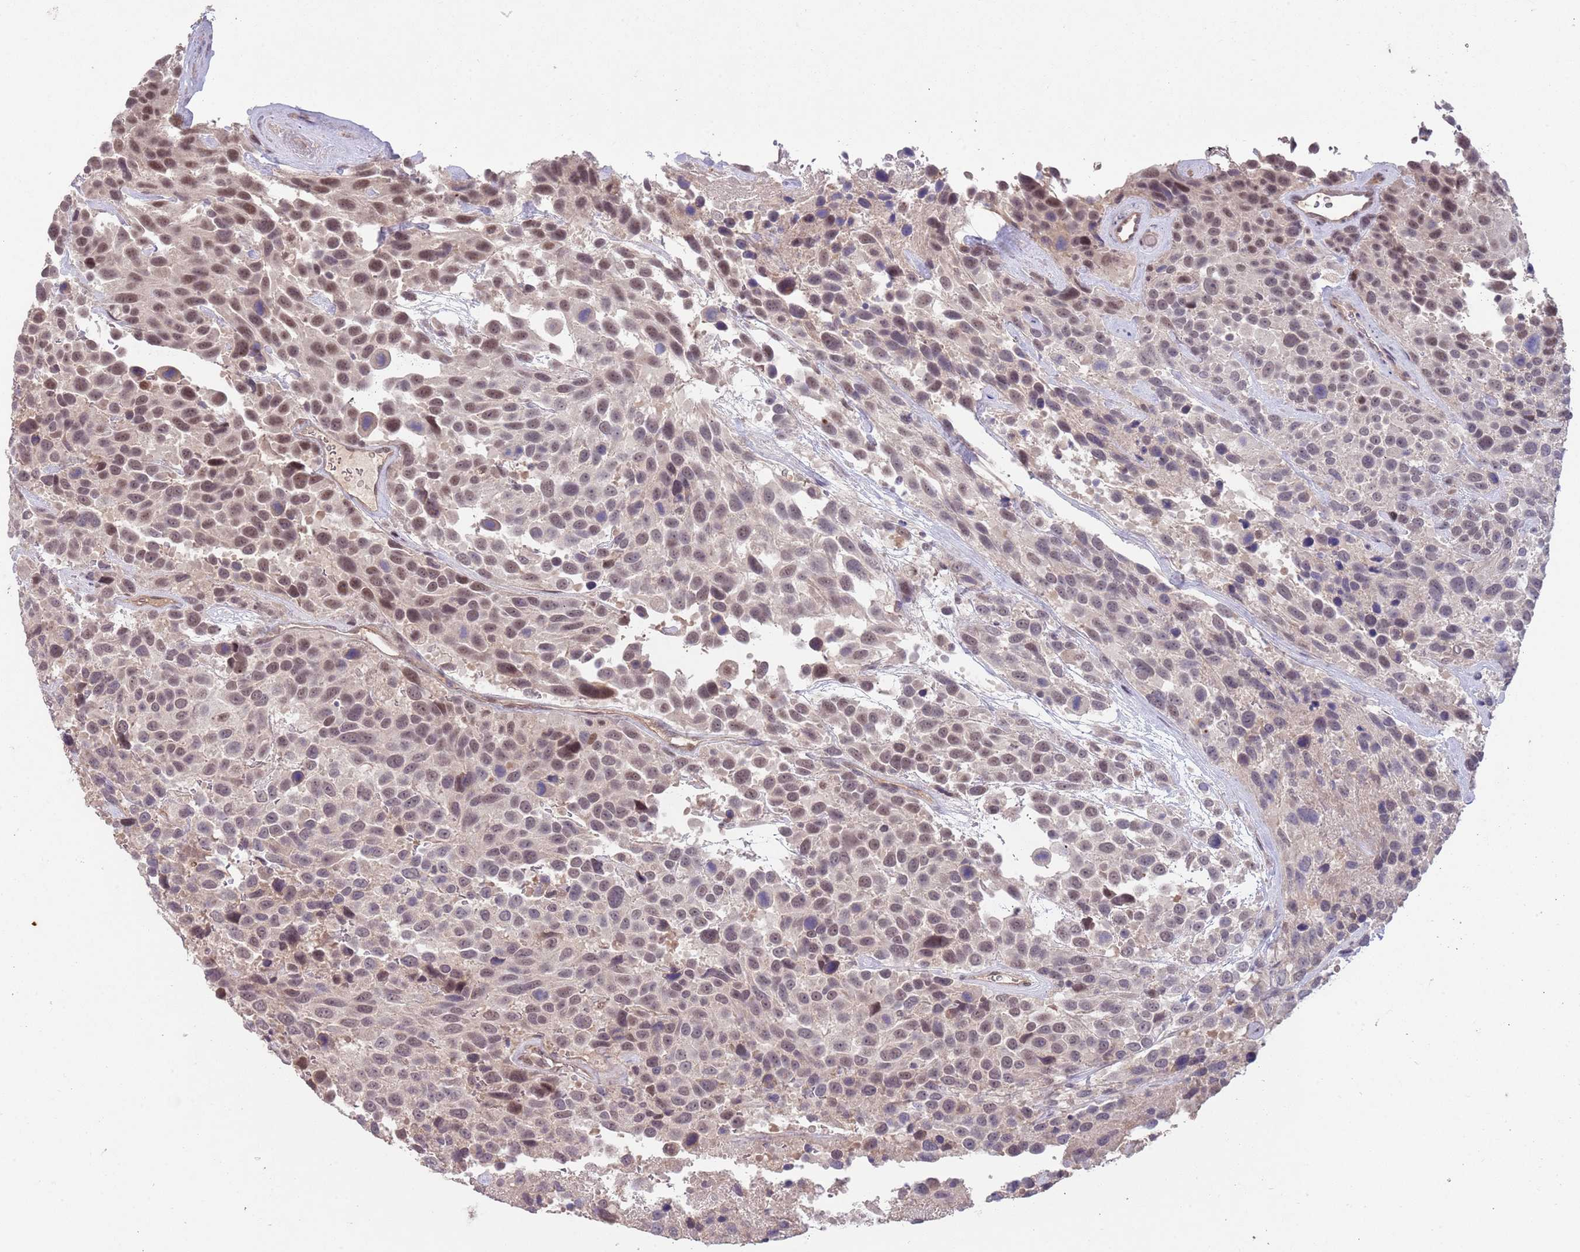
{"staining": {"intensity": "weak", "quantity": ">75%", "location": "nuclear"}, "tissue": "urothelial cancer", "cell_type": "Tumor cells", "image_type": "cancer", "snomed": [{"axis": "morphology", "description": "Urothelial carcinoma, High grade"}, {"axis": "topography", "description": "Urinary bladder"}], "caption": "Immunohistochemistry photomicrograph of neoplastic tissue: urothelial cancer stained using immunohistochemistry reveals low levels of weak protein expression localized specifically in the nuclear of tumor cells, appearing as a nuclear brown color.", "gene": "MEI1", "patient": {"sex": "female", "age": 70}}